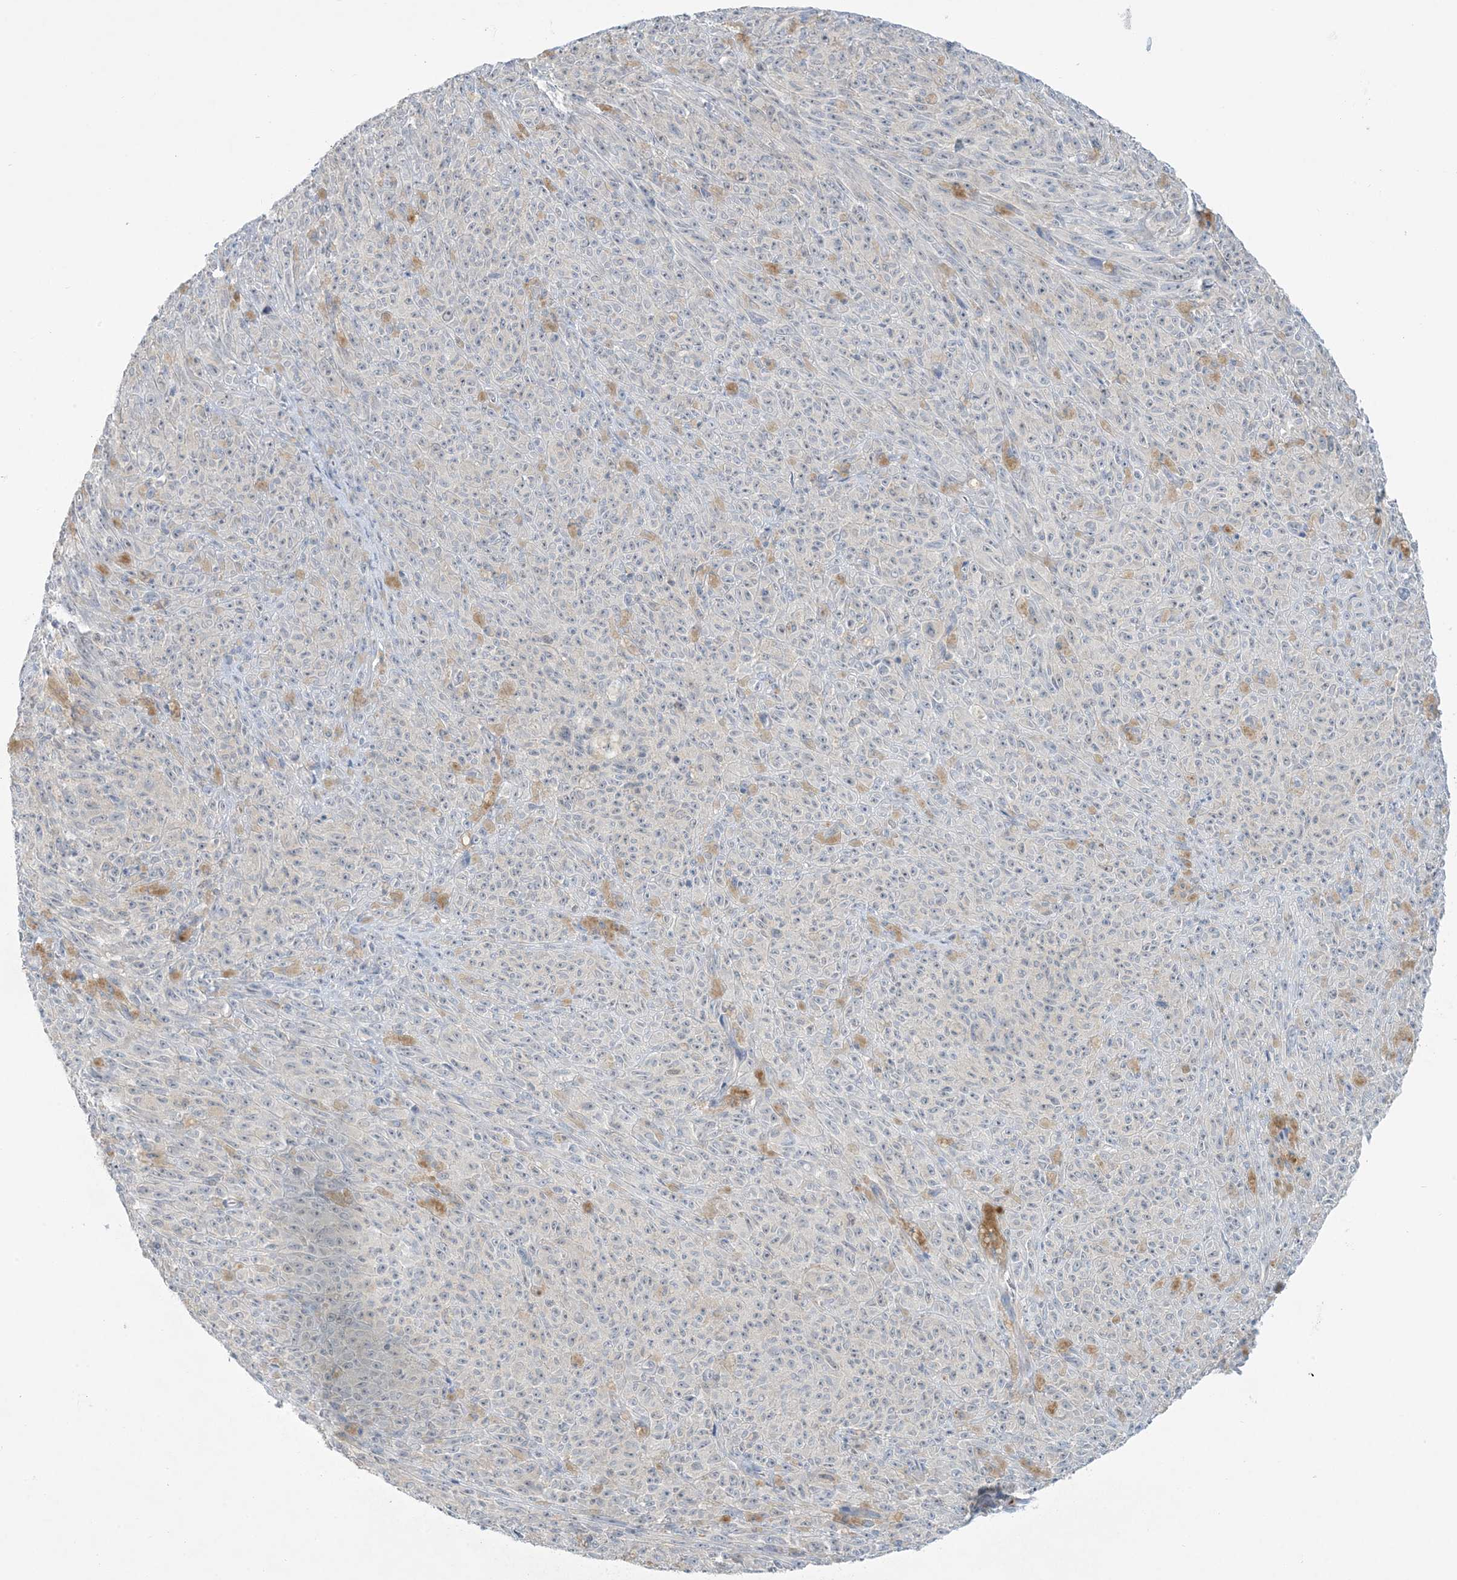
{"staining": {"intensity": "negative", "quantity": "none", "location": "none"}, "tissue": "melanoma", "cell_type": "Tumor cells", "image_type": "cancer", "snomed": [{"axis": "morphology", "description": "Malignant melanoma, NOS"}, {"axis": "topography", "description": "Skin"}], "caption": "Malignant melanoma was stained to show a protein in brown. There is no significant staining in tumor cells. (DAB (3,3'-diaminobenzidine) IHC with hematoxylin counter stain).", "gene": "MRPS18A", "patient": {"sex": "female", "age": 82}}